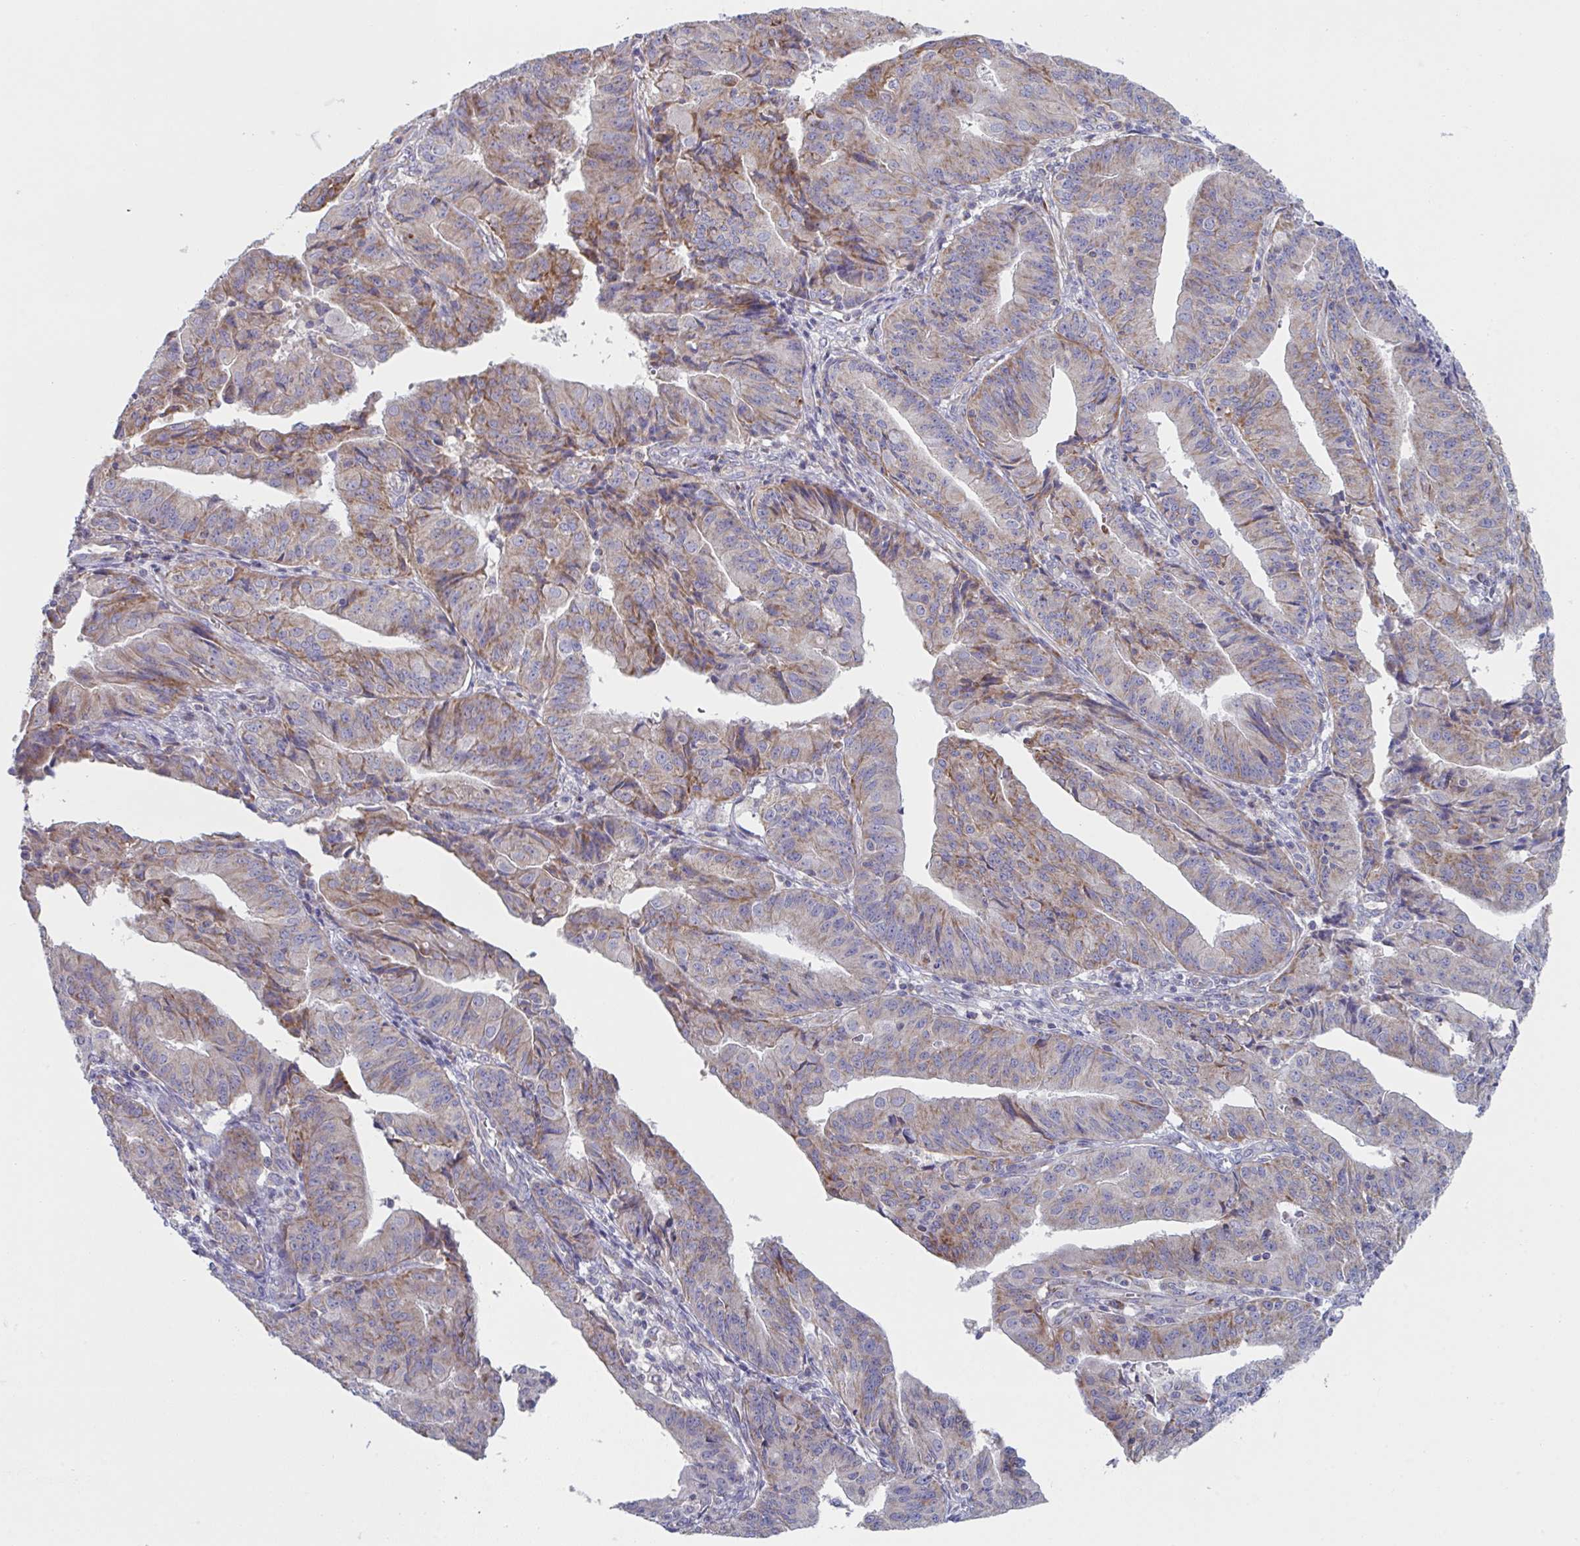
{"staining": {"intensity": "moderate", "quantity": "25%-75%", "location": "cytoplasmic/membranous"}, "tissue": "endometrial cancer", "cell_type": "Tumor cells", "image_type": "cancer", "snomed": [{"axis": "morphology", "description": "Adenocarcinoma, NOS"}, {"axis": "topography", "description": "Endometrium"}], "caption": "Protein positivity by immunohistochemistry shows moderate cytoplasmic/membranous staining in approximately 25%-75% of tumor cells in endometrial cancer.", "gene": "NDUFA7", "patient": {"sex": "female", "age": 56}}